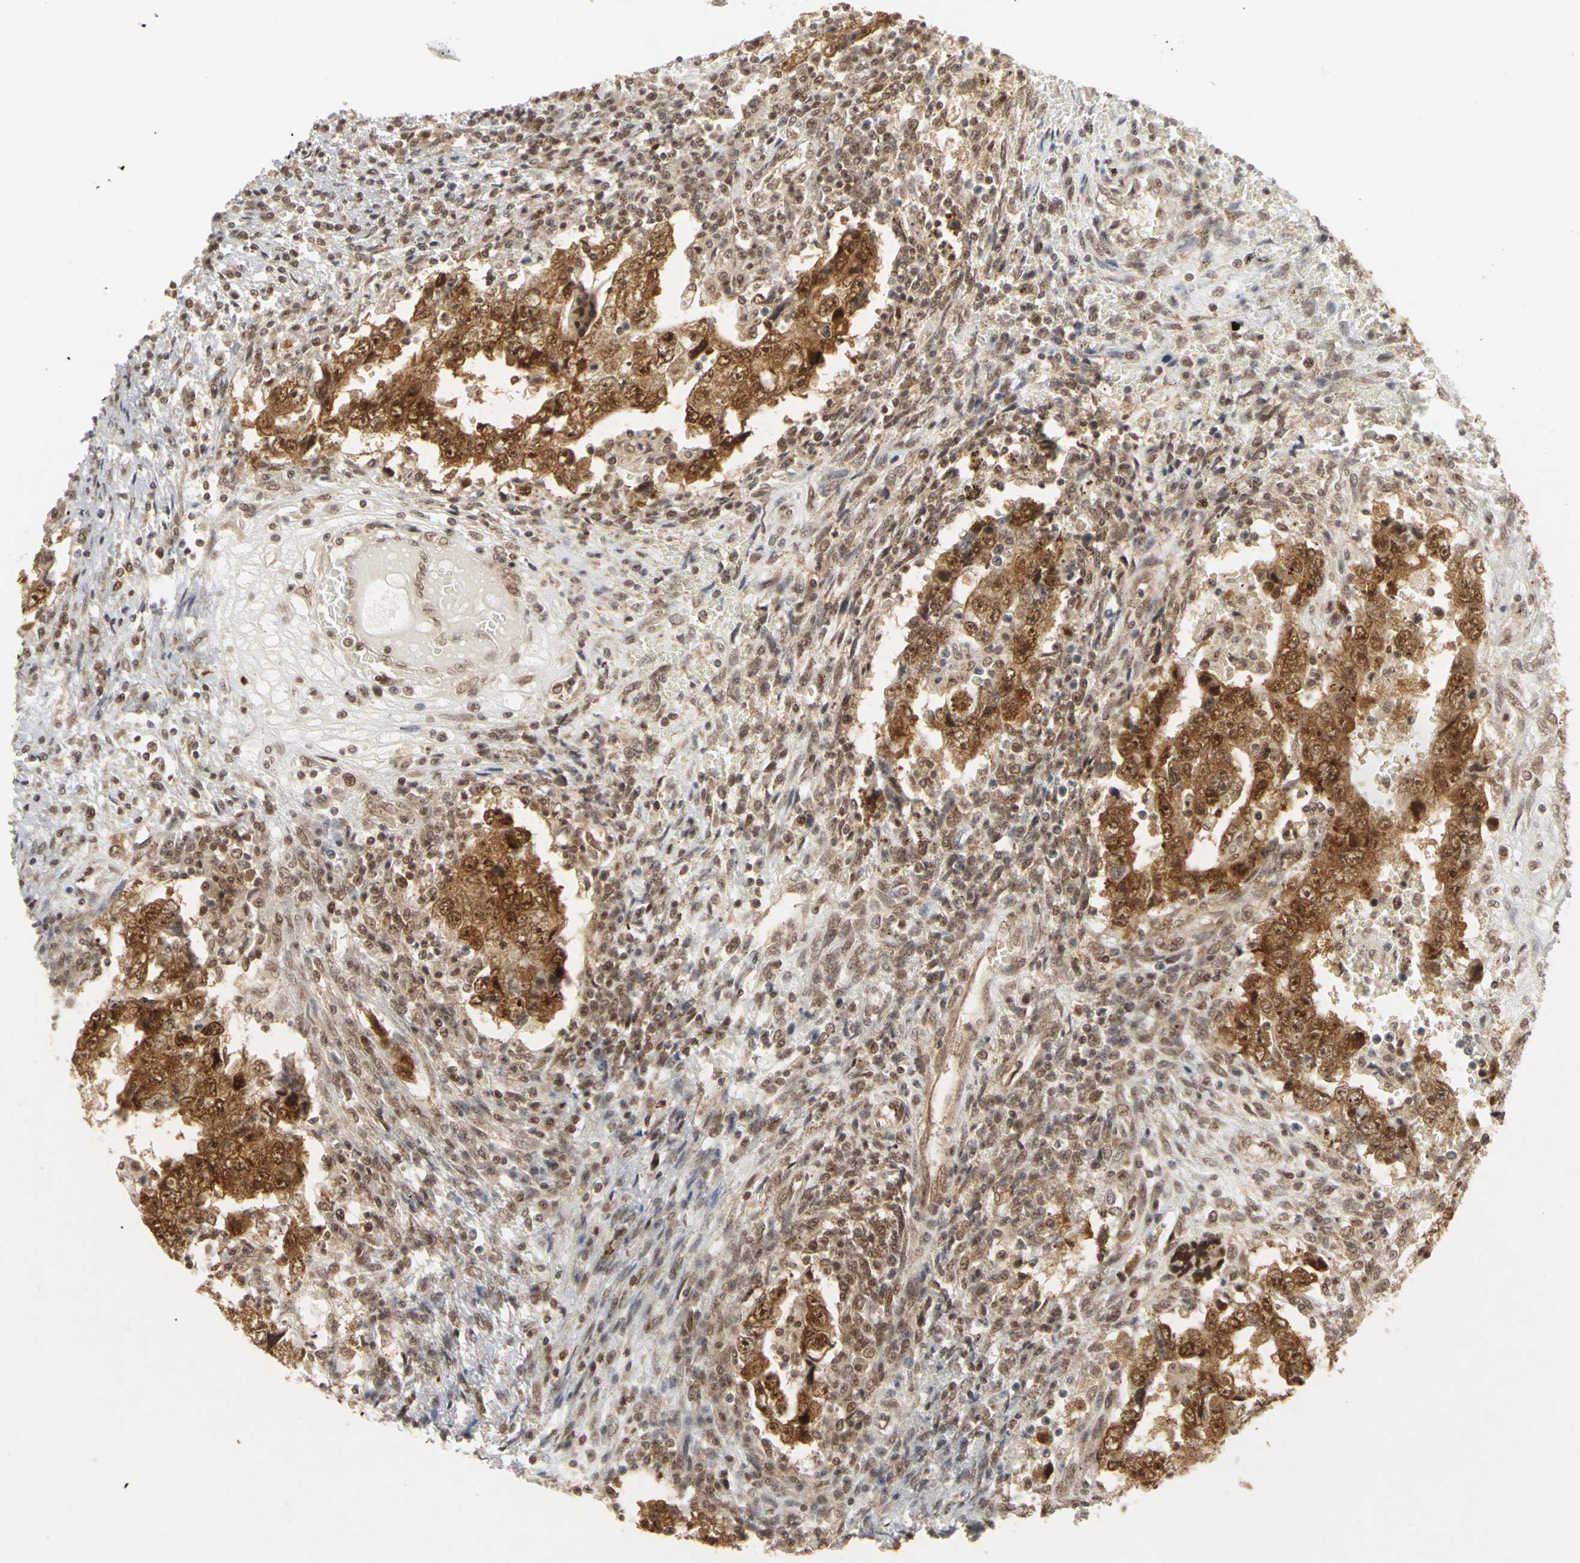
{"staining": {"intensity": "strong", "quantity": ">75%", "location": "cytoplasmic/membranous,nuclear"}, "tissue": "testis cancer", "cell_type": "Tumor cells", "image_type": "cancer", "snomed": [{"axis": "morphology", "description": "Carcinoma, Embryonal, NOS"}, {"axis": "topography", "description": "Testis"}], "caption": "Brown immunohistochemical staining in testis cancer reveals strong cytoplasmic/membranous and nuclear expression in about >75% of tumor cells.", "gene": "CSNK2B", "patient": {"sex": "male", "age": 26}}